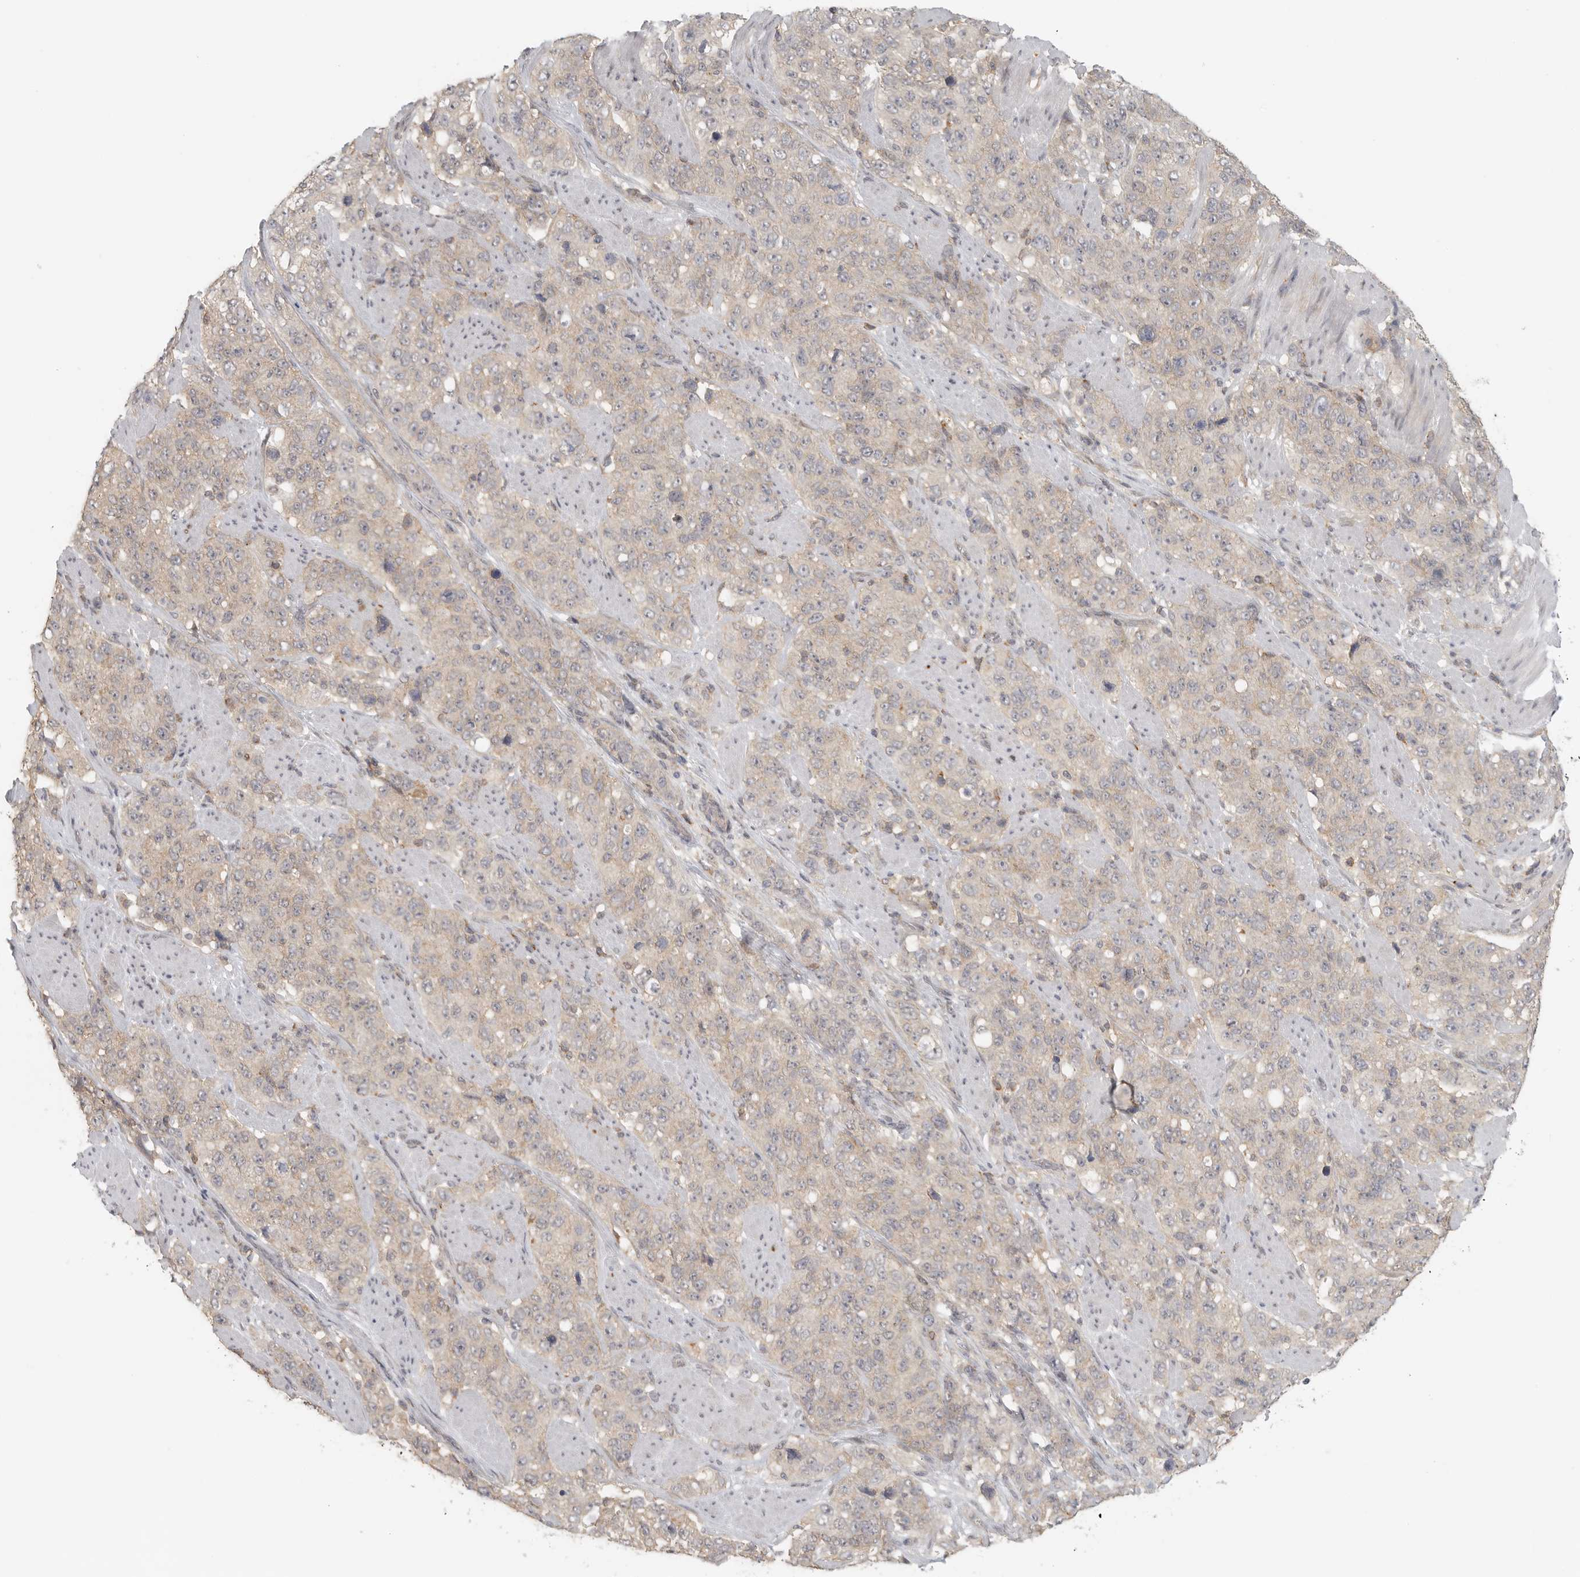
{"staining": {"intensity": "weak", "quantity": "<25%", "location": "cytoplasmic/membranous"}, "tissue": "stomach cancer", "cell_type": "Tumor cells", "image_type": "cancer", "snomed": [{"axis": "morphology", "description": "Adenocarcinoma, NOS"}, {"axis": "topography", "description": "Stomach"}], "caption": "The immunohistochemistry histopathology image has no significant staining in tumor cells of stomach cancer tissue.", "gene": "HDAC6", "patient": {"sex": "male", "age": 48}}